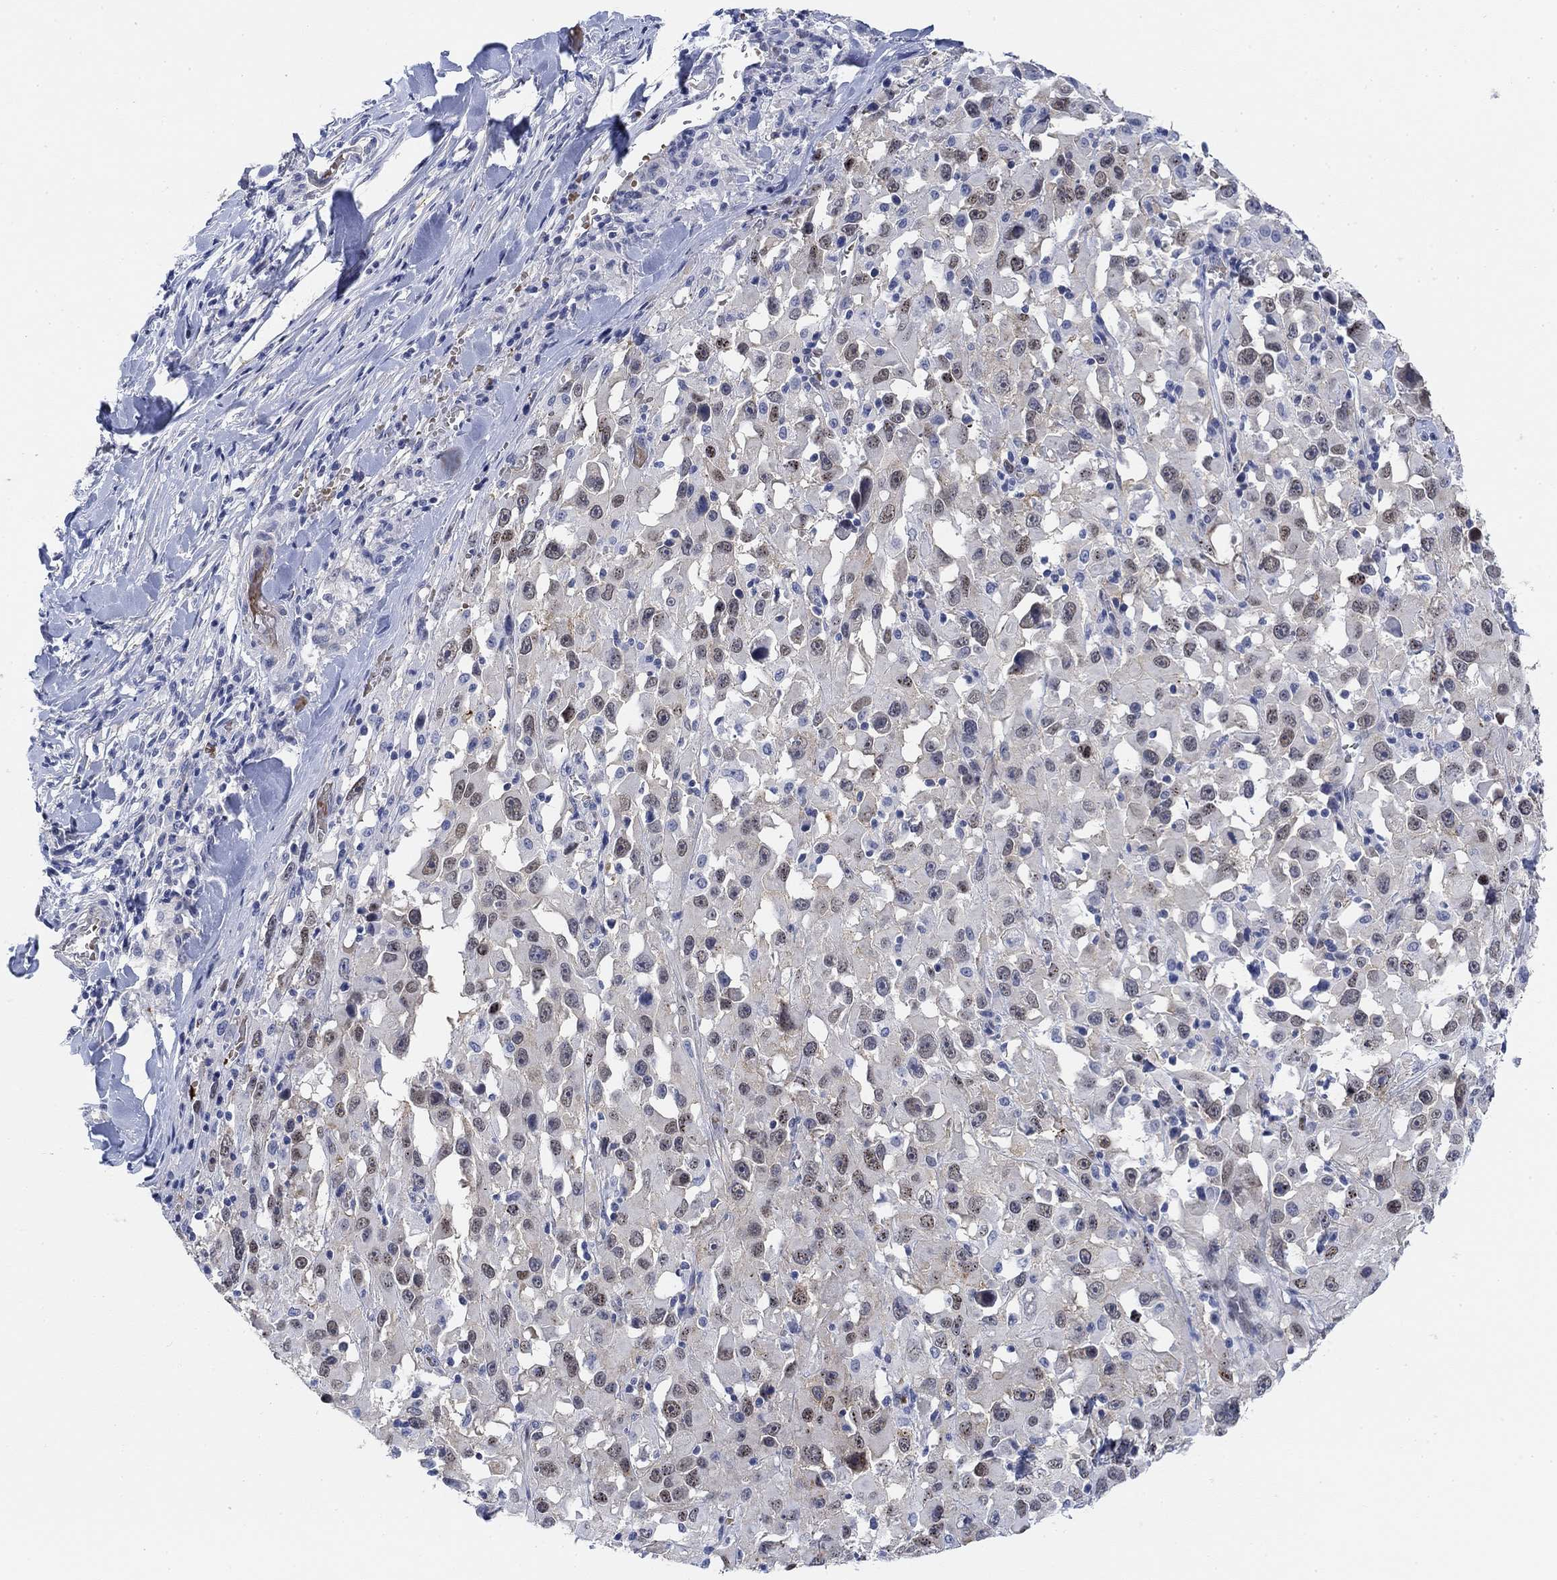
{"staining": {"intensity": "negative", "quantity": "none", "location": "none"}, "tissue": "melanoma", "cell_type": "Tumor cells", "image_type": "cancer", "snomed": [{"axis": "morphology", "description": "Malignant melanoma, Metastatic site"}, {"axis": "topography", "description": "Lymph node"}], "caption": "Malignant melanoma (metastatic site) was stained to show a protein in brown. There is no significant expression in tumor cells.", "gene": "PAX6", "patient": {"sex": "male", "age": 50}}